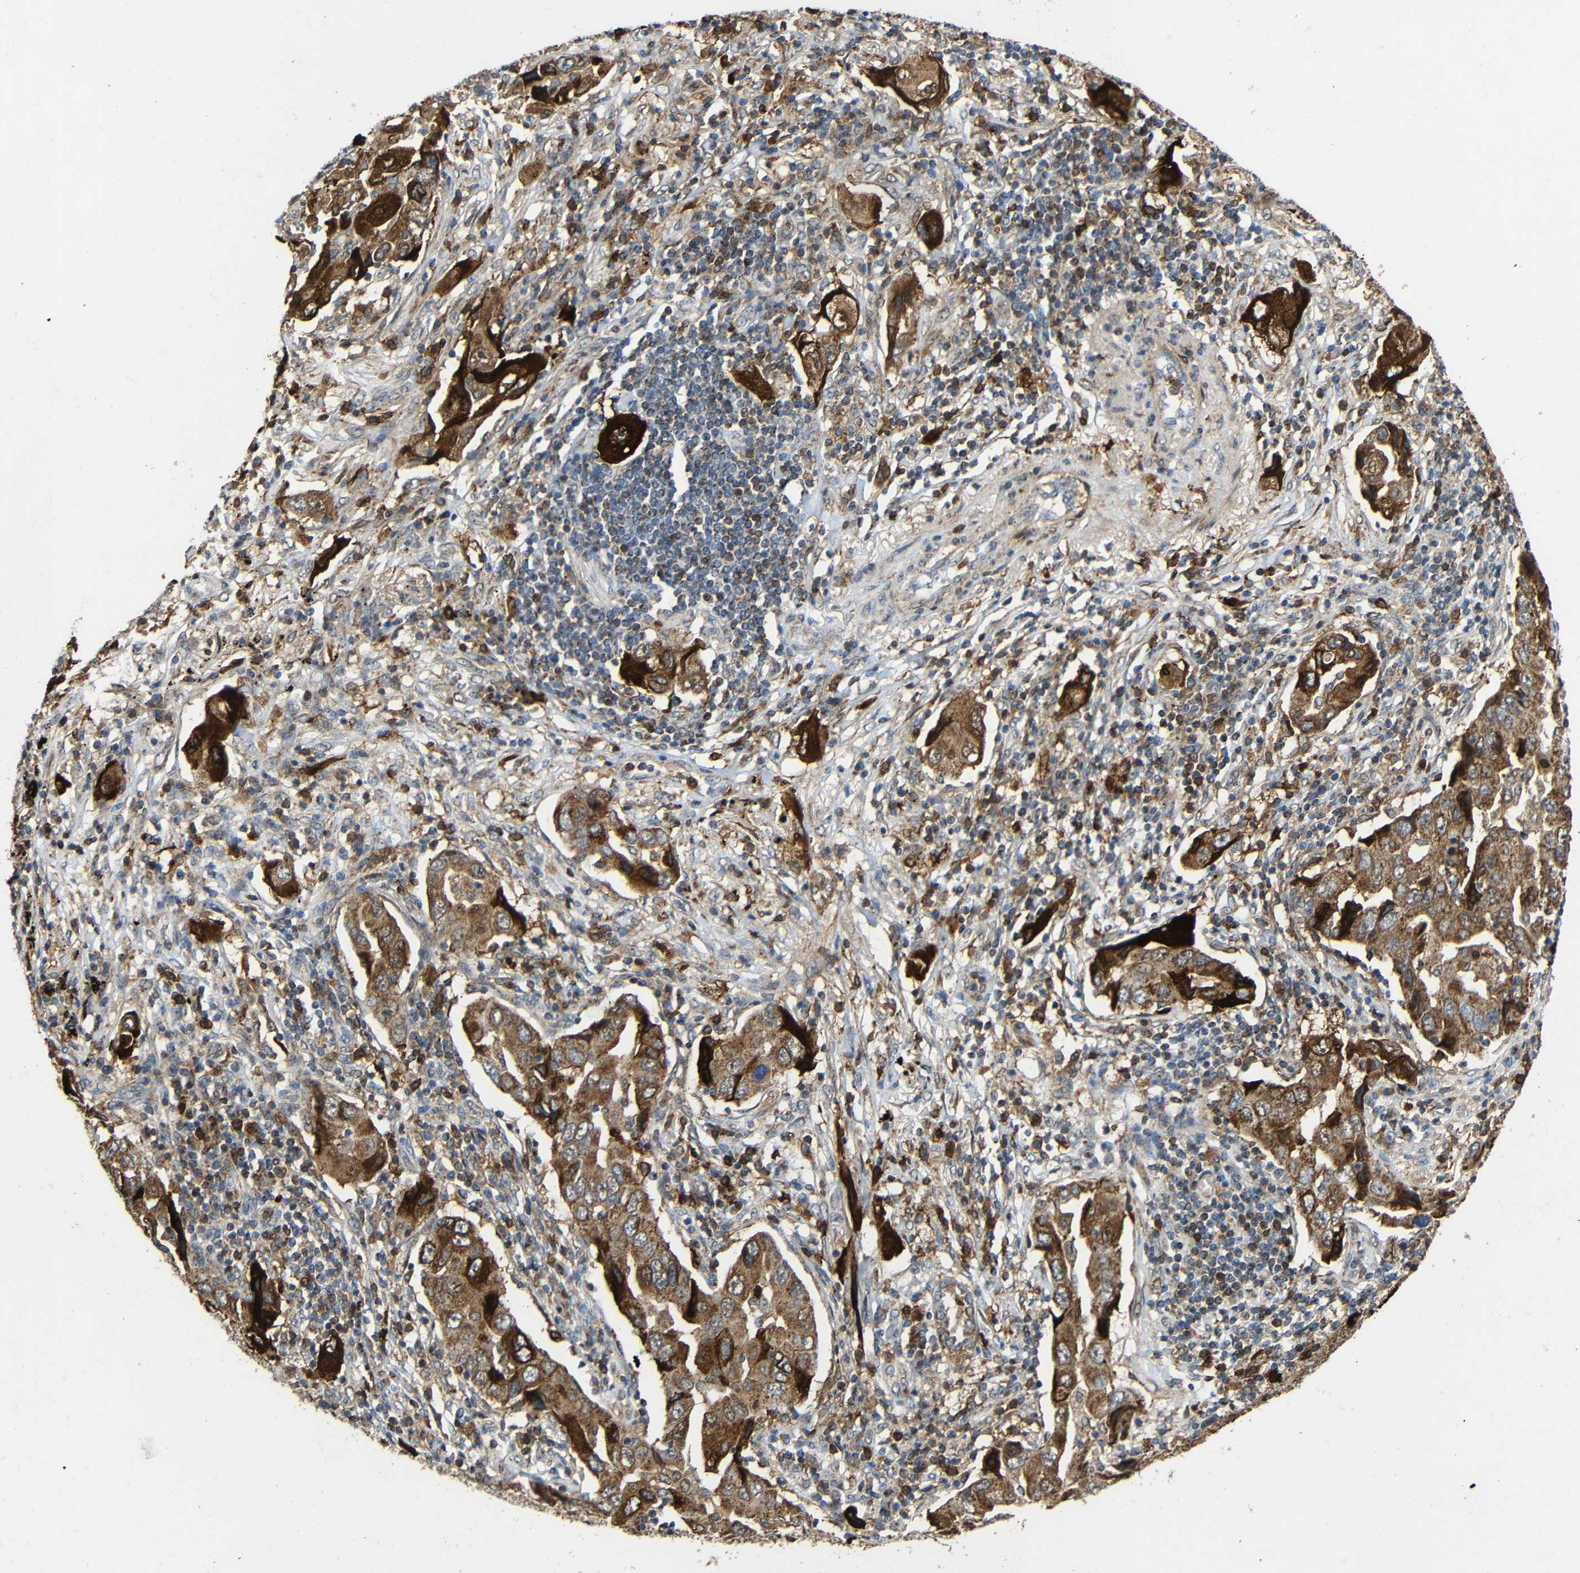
{"staining": {"intensity": "moderate", "quantity": ">75%", "location": "cytoplasmic/membranous"}, "tissue": "lung cancer", "cell_type": "Tumor cells", "image_type": "cancer", "snomed": [{"axis": "morphology", "description": "Adenocarcinoma, NOS"}, {"axis": "topography", "description": "Lung"}], "caption": "Immunohistochemical staining of adenocarcinoma (lung) reveals medium levels of moderate cytoplasmic/membranous positivity in approximately >75% of tumor cells.", "gene": "C1GALT1", "patient": {"sex": "female", "age": 65}}